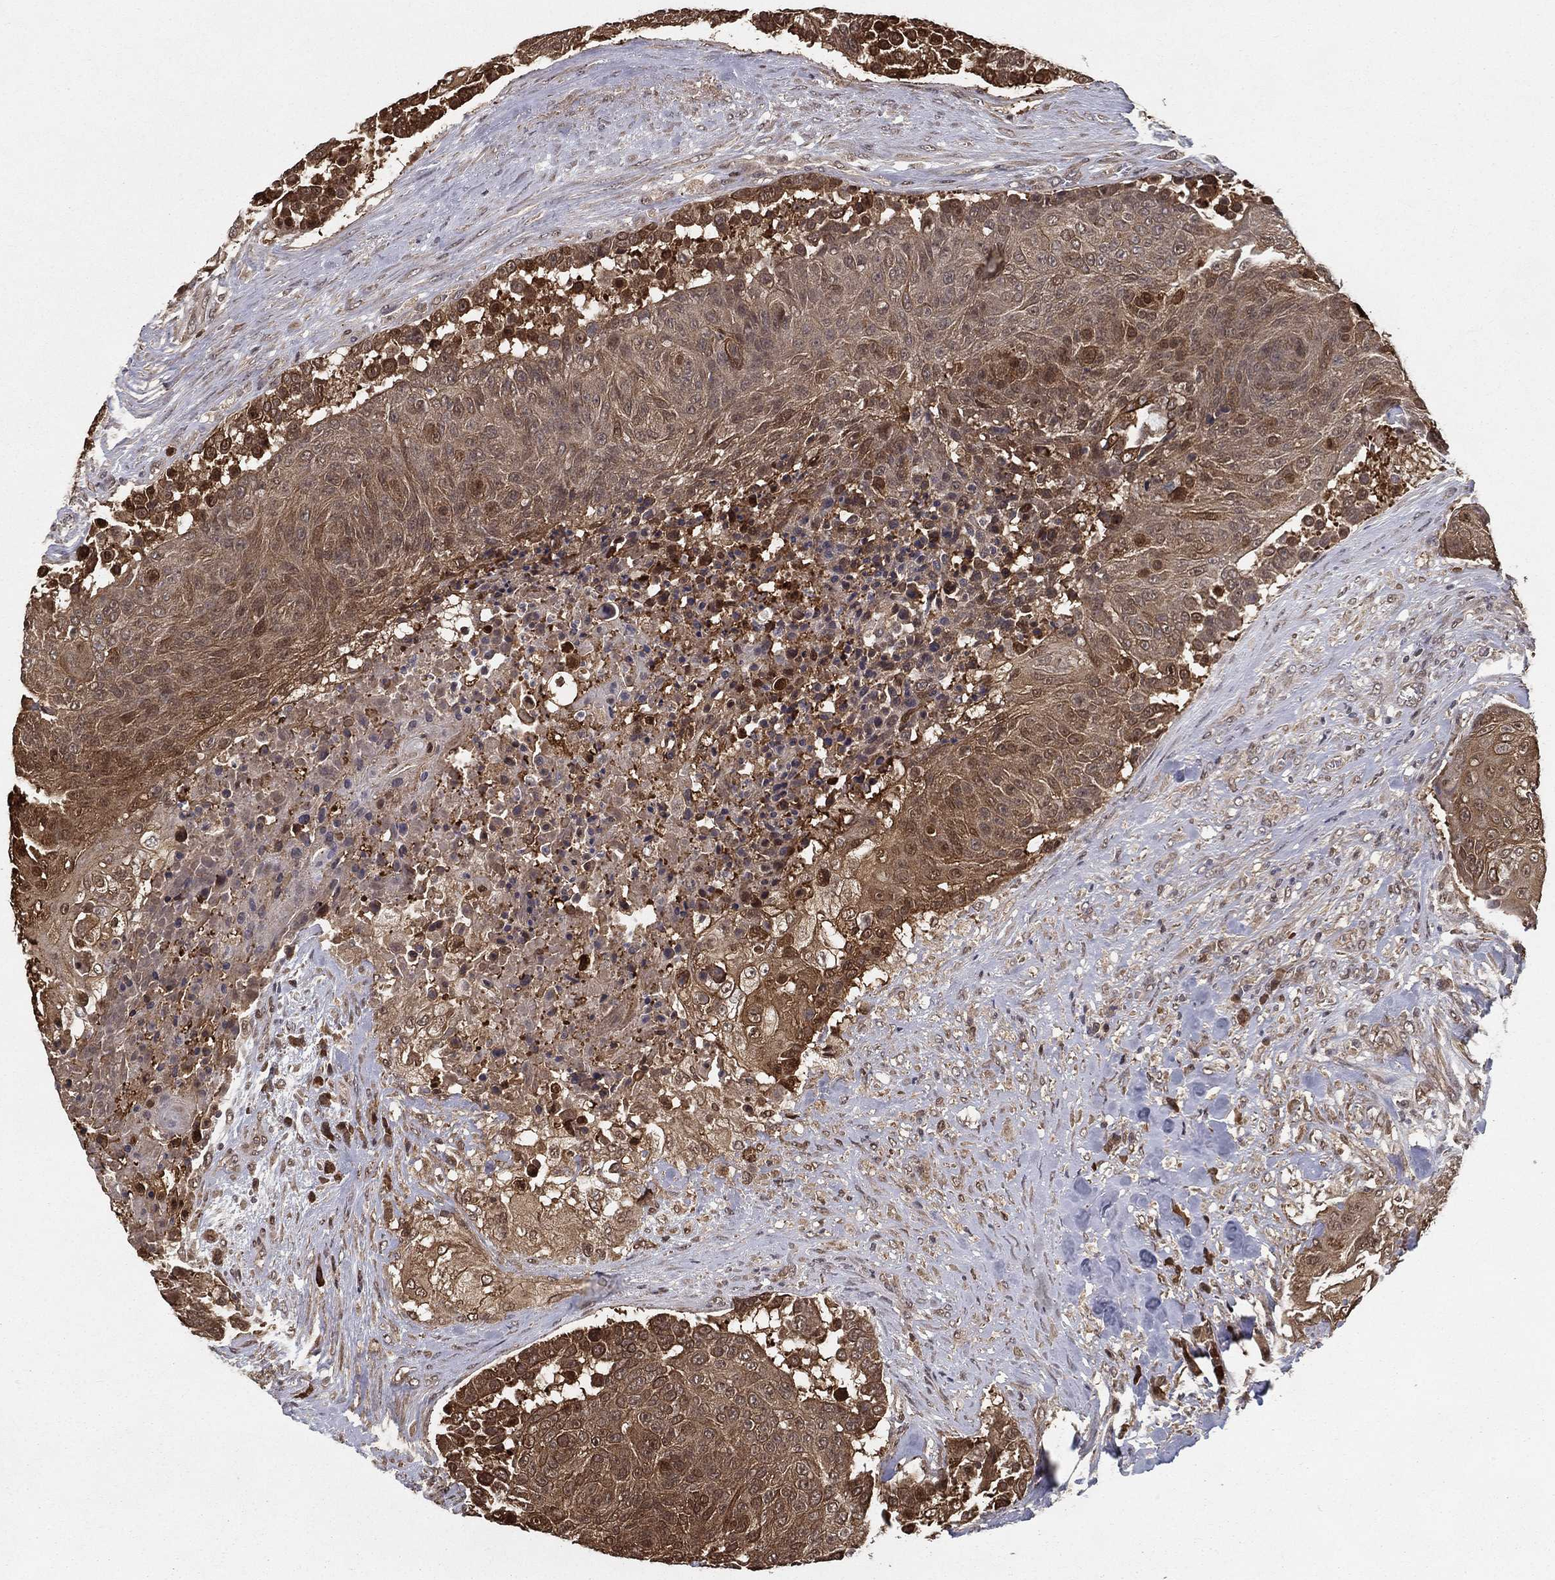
{"staining": {"intensity": "moderate", "quantity": "25%-75%", "location": "cytoplasmic/membranous"}, "tissue": "urothelial cancer", "cell_type": "Tumor cells", "image_type": "cancer", "snomed": [{"axis": "morphology", "description": "Urothelial carcinoma, High grade"}, {"axis": "topography", "description": "Urinary bladder"}], "caption": "Human high-grade urothelial carcinoma stained for a protein (brown) displays moderate cytoplasmic/membranous positive positivity in approximately 25%-75% of tumor cells.", "gene": "SLC6A6", "patient": {"sex": "female", "age": 63}}